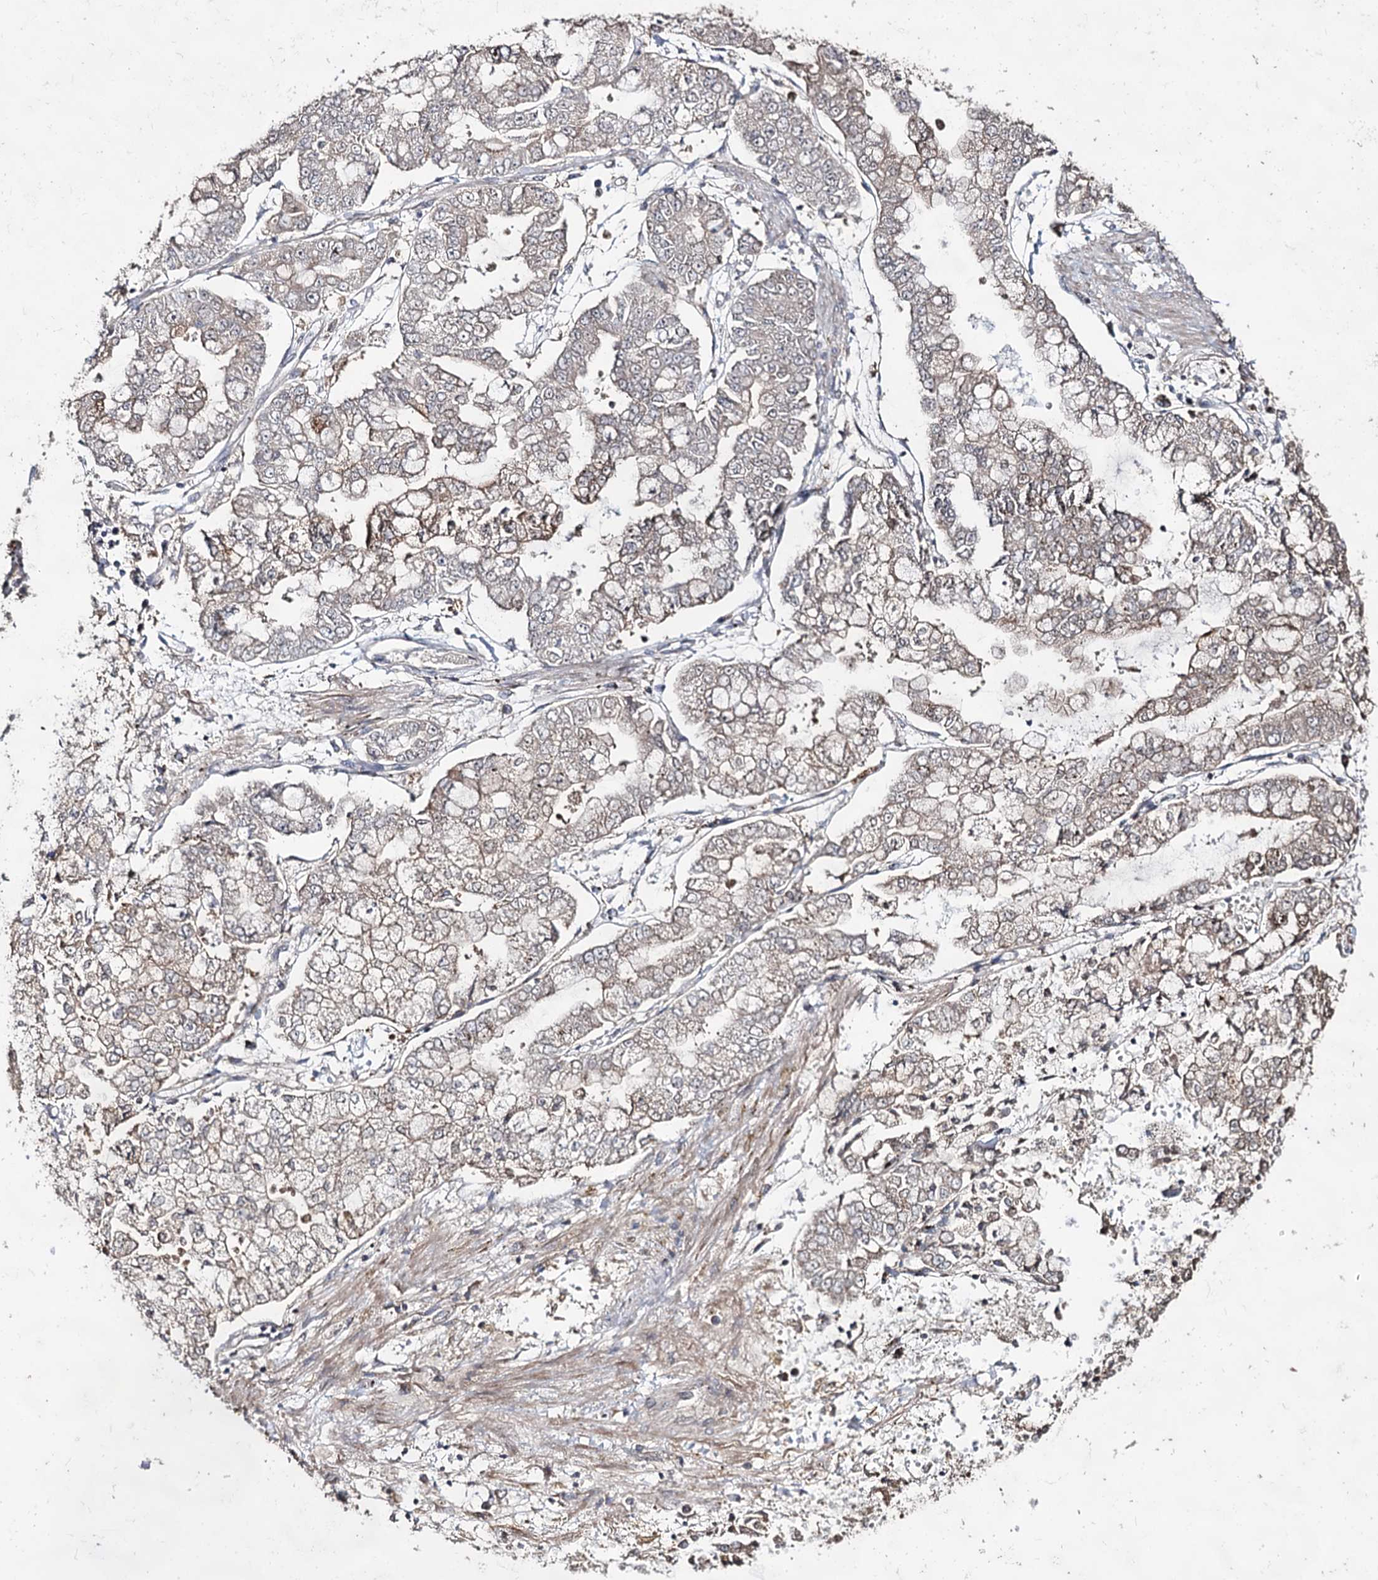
{"staining": {"intensity": "moderate", "quantity": "<25%", "location": "cytoplasmic/membranous"}, "tissue": "stomach cancer", "cell_type": "Tumor cells", "image_type": "cancer", "snomed": [{"axis": "morphology", "description": "Adenocarcinoma, NOS"}, {"axis": "topography", "description": "Stomach"}], "caption": "Human stomach adenocarcinoma stained with a protein marker exhibits moderate staining in tumor cells.", "gene": "ACTR6", "patient": {"sex": "male", "age": 76}}